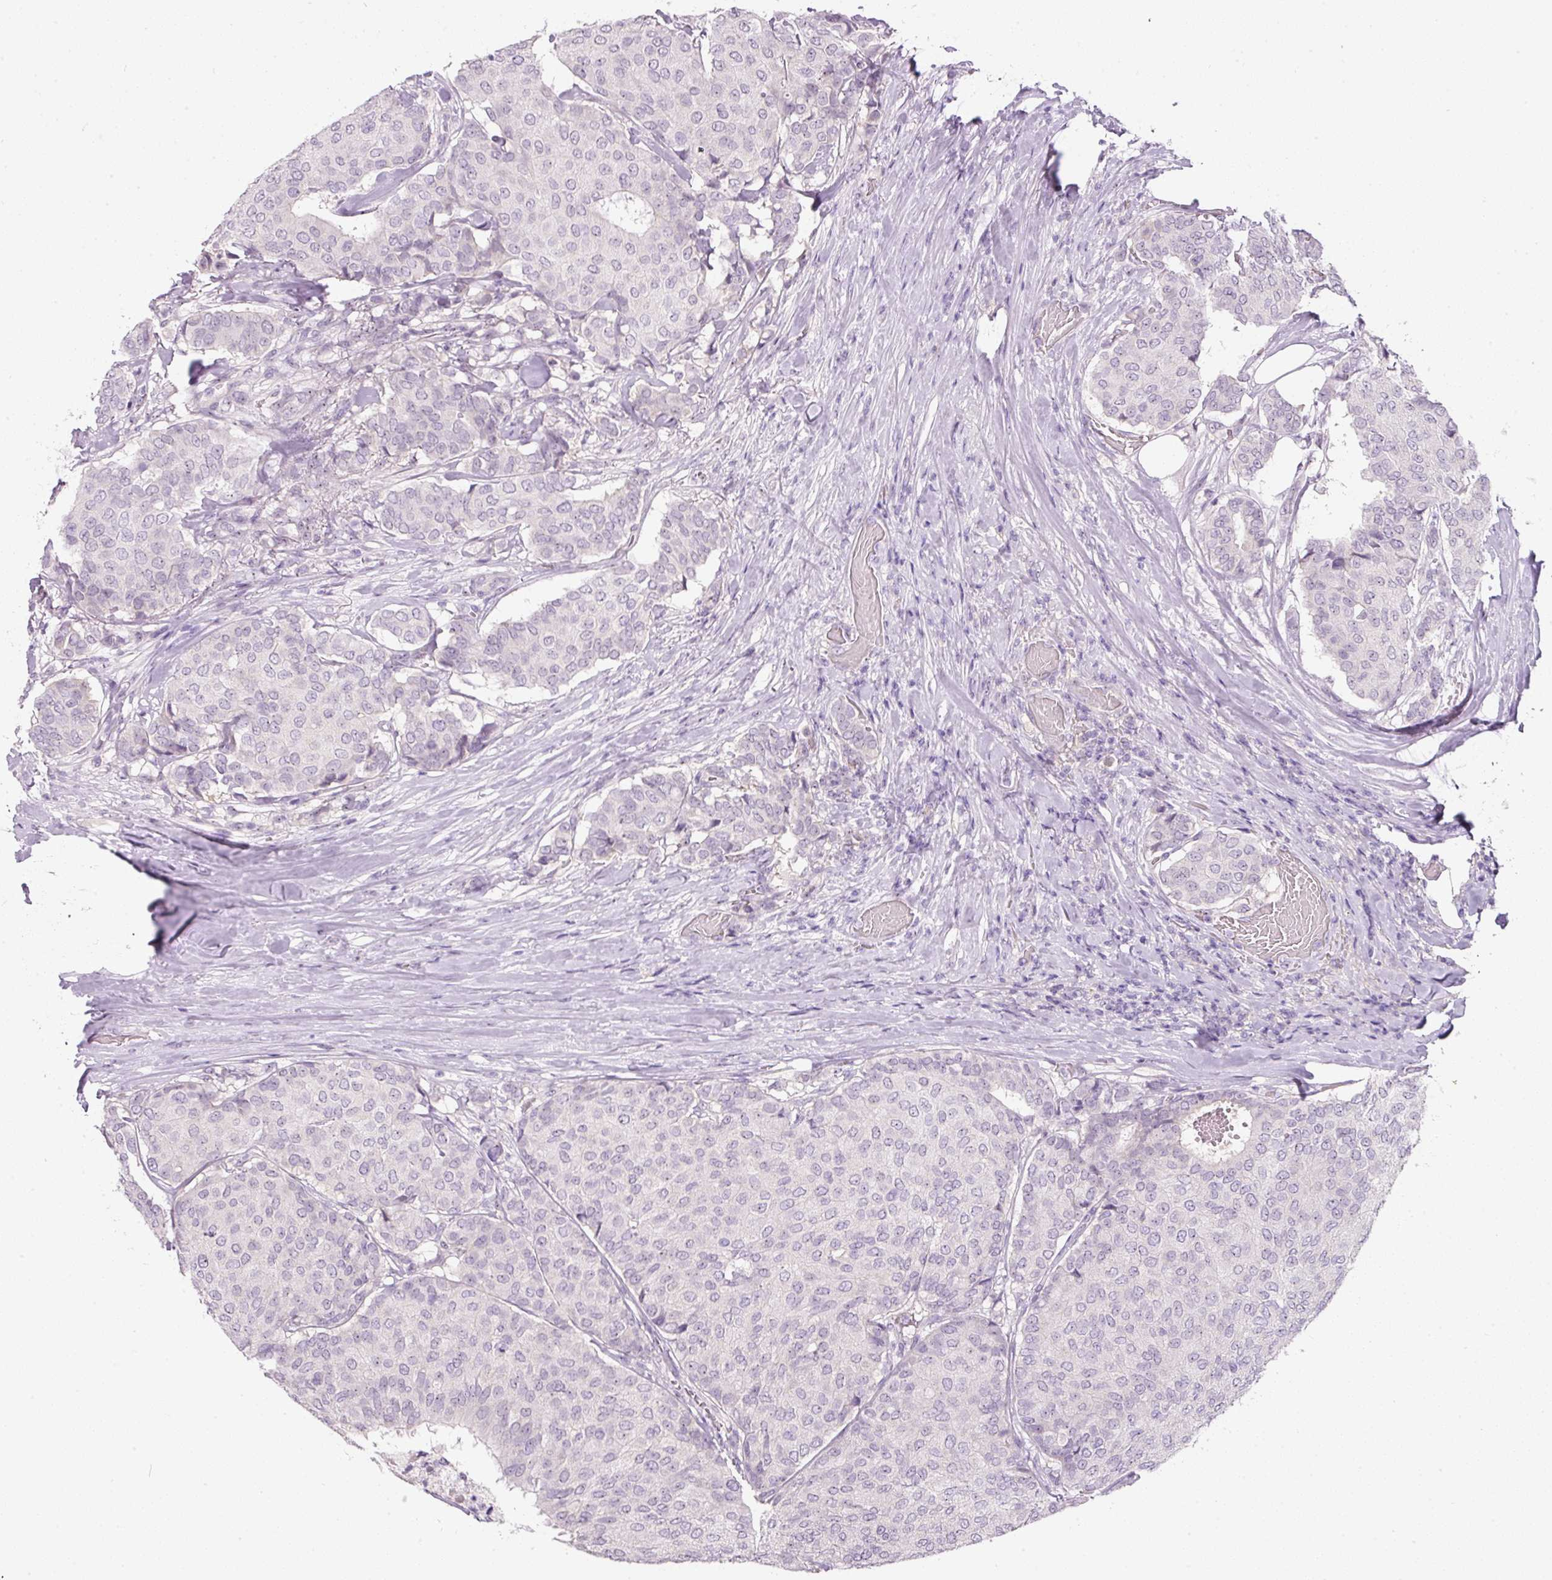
{"staining": {"intensity": "negative", "quantity": "none", "location": "none"}, "tissue": "breast cancer", "cell_type": "Tumor cells", "image_type": "cancer", "snomed": [{"axis": "morphology", "description": "Duct carcinoma"}, {"axis": "topography", "description": "Breast"}], "caption": "Image shows no significant protein positivity in tumor cells of breast cancer (invasive ductal carcinoma).", "gene": "TMEM37", "patient": {"sex": "female", "age": 75}}